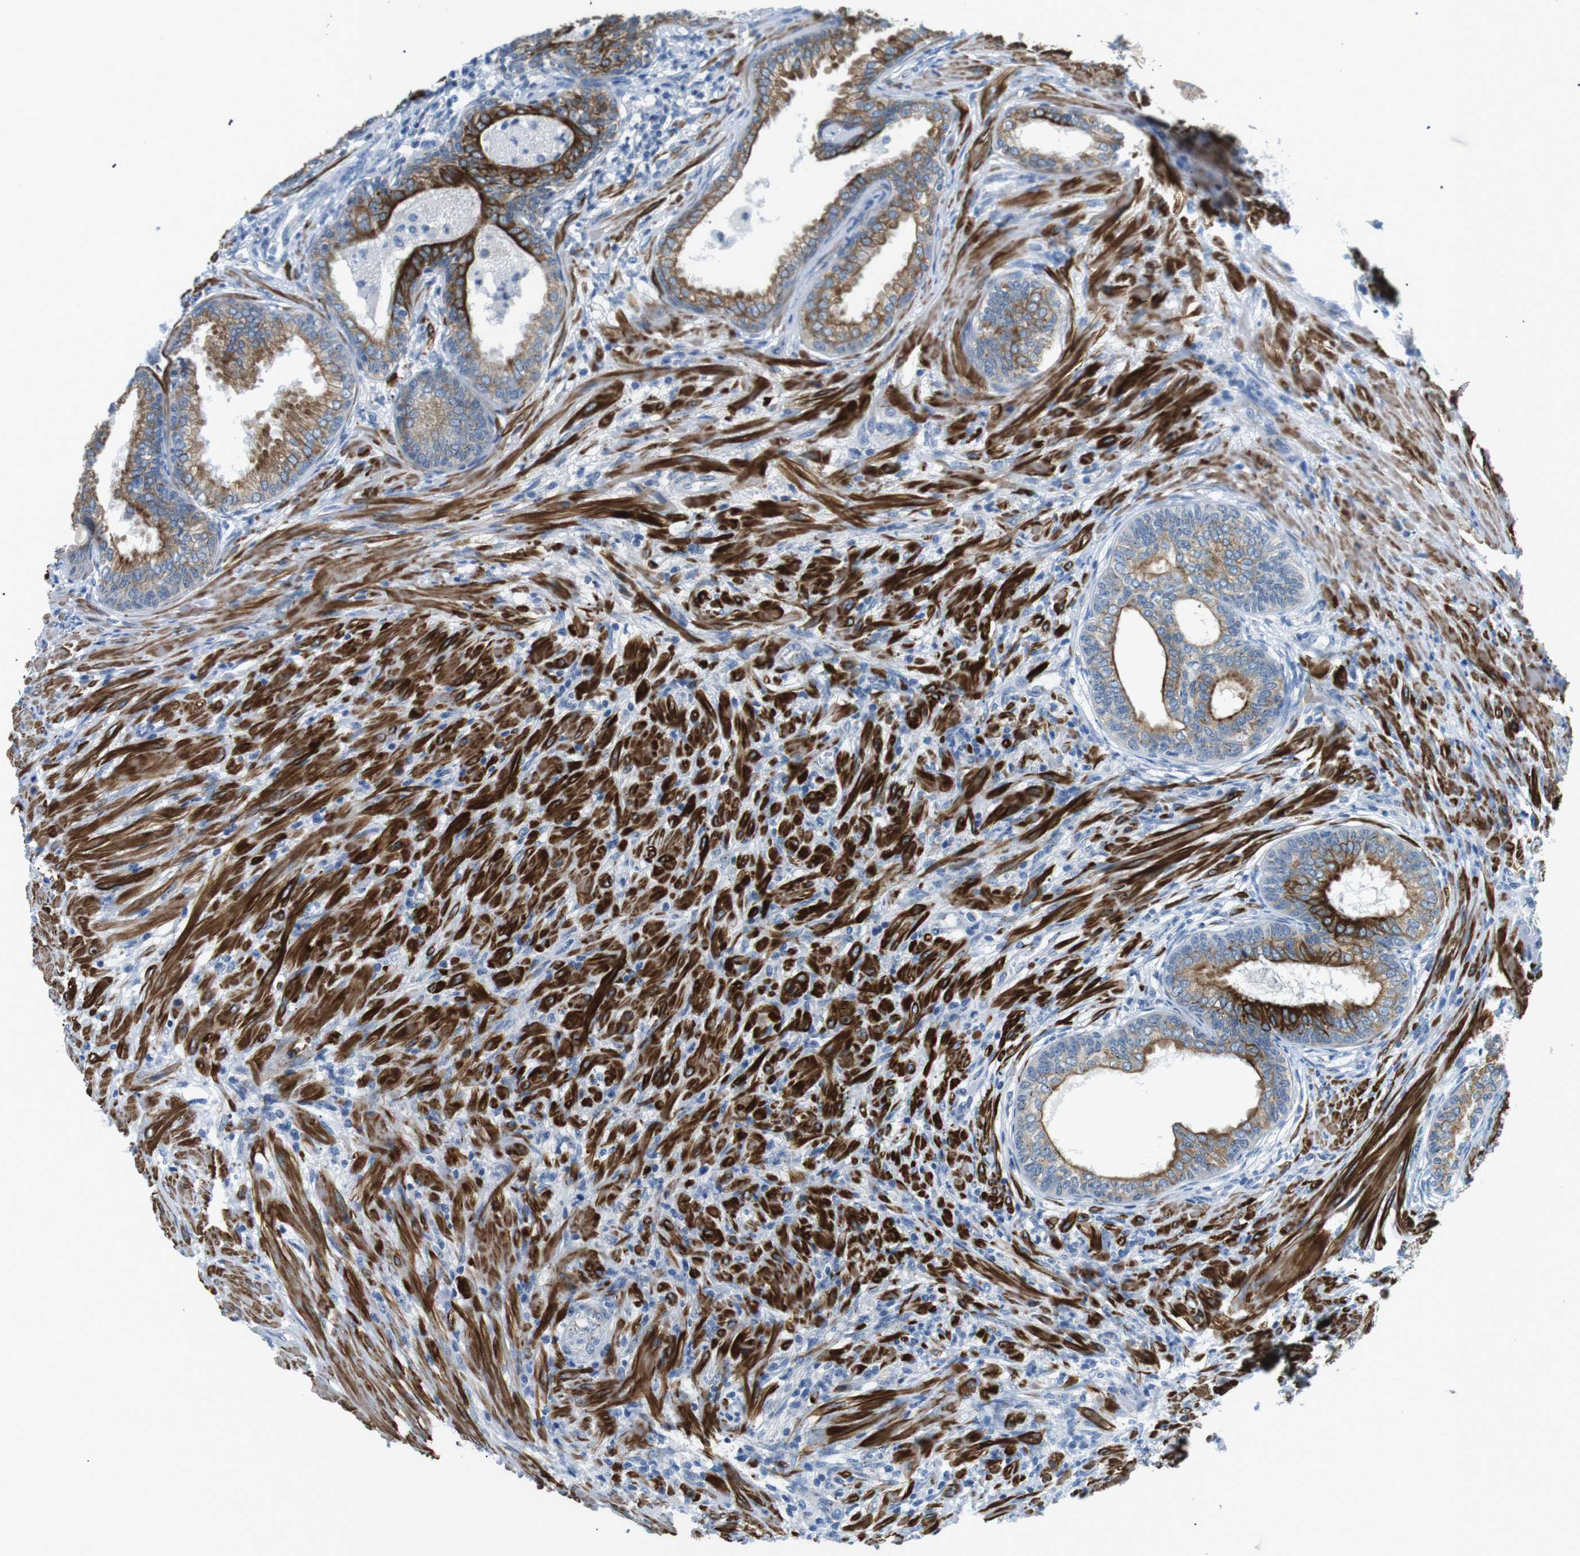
{"staining": {"intensity": "moderate", "quantity": ">75%", "location": "cytoplasmic/membranous"}, "tissue": "prostate", "cell_type": "Glandular cells", "image_type": "normal", "snomed": [{"axis": "morphology", "description": "Normal tissue, NOS"}, {"axis": "topography", "description": "Prostate"}], "caption": "Brown immunohistochemical staining in unremarkable human prostate demonstrates moderate cytoplasmic/membranous positivity in approximately >75% of glandular cells. (Stains: DAB (3,3'-diaminobenzidine) in brown, nuclei in blue, Microscopy: brightfield microscopy at high magnification).", "gene": "UNC5CL", "patient": {"sex": "male", "age": 76}}